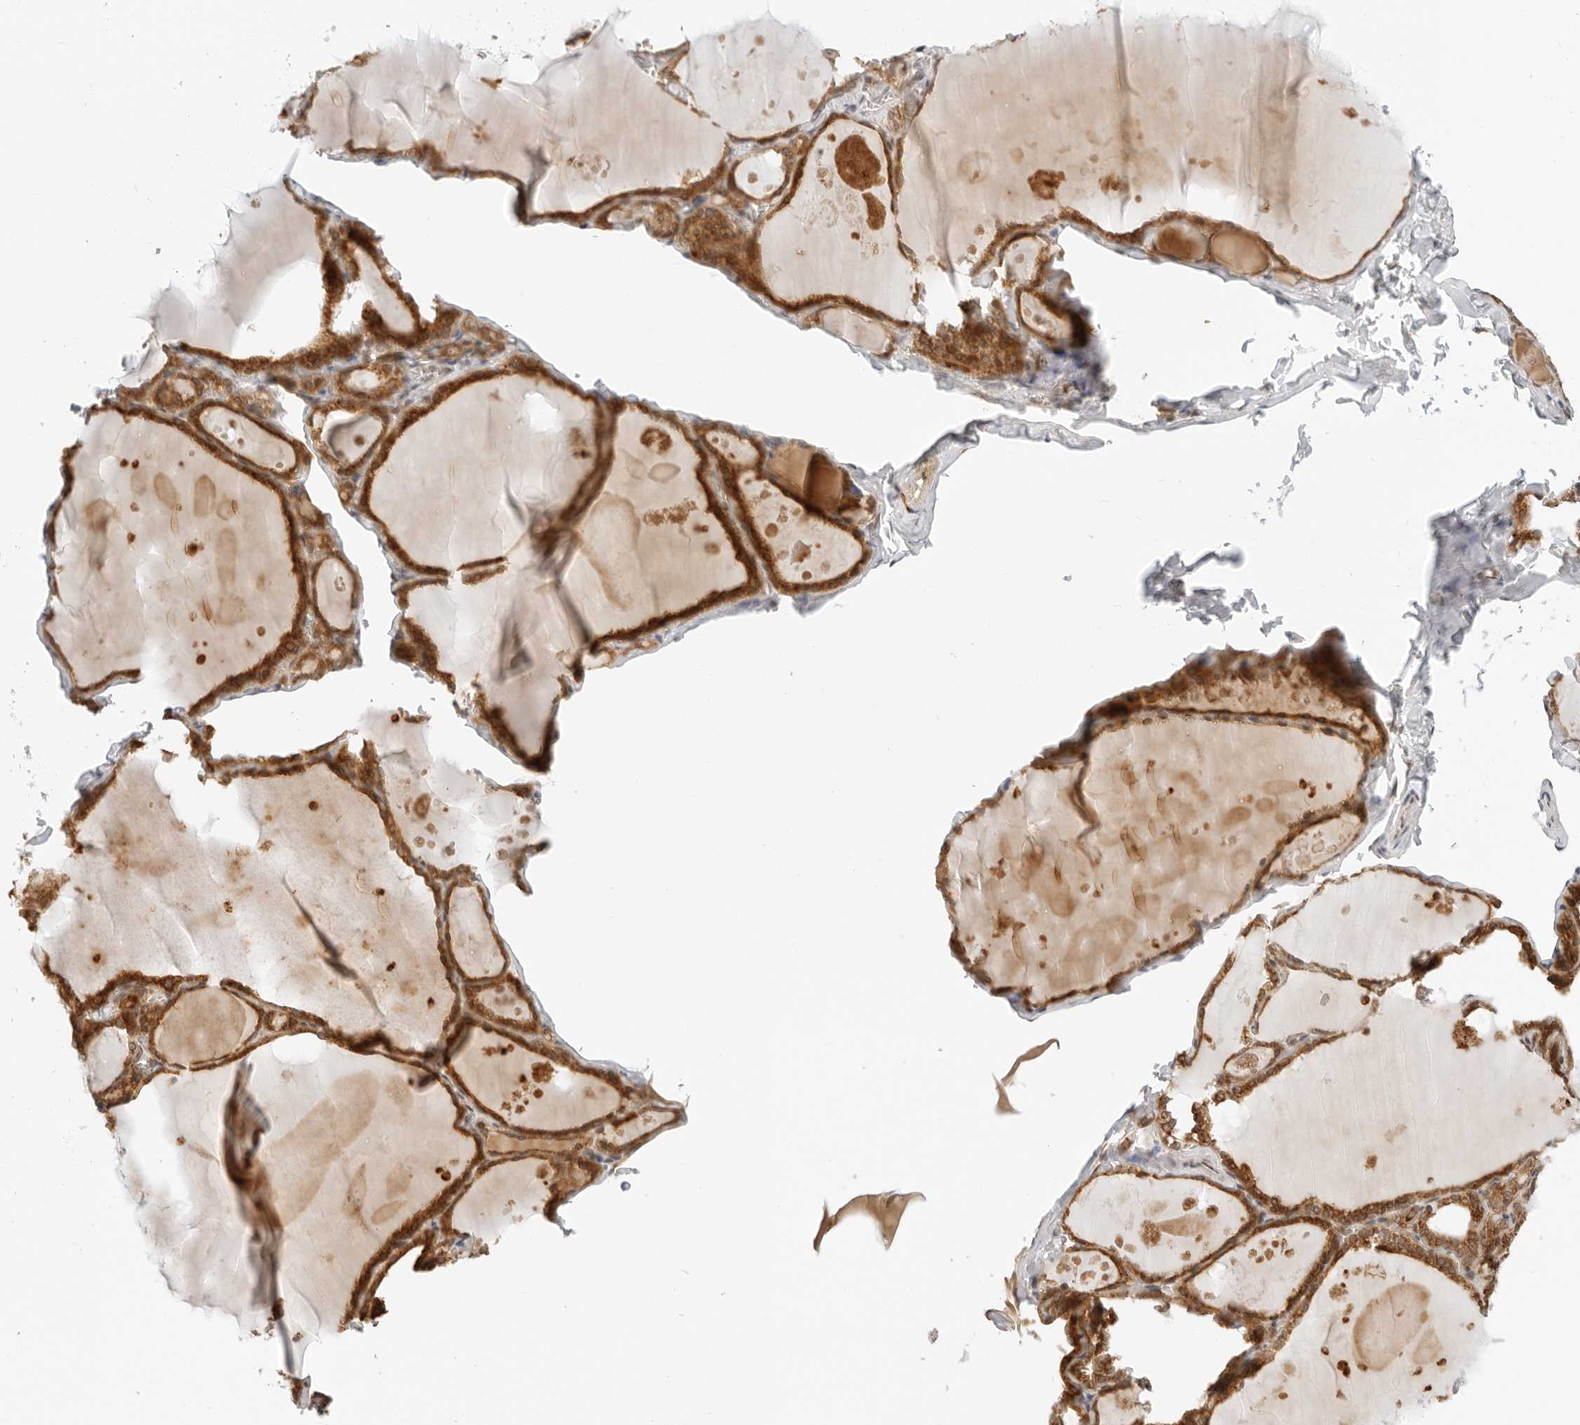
{"staining": {"intensity": "strong", "quantity": ">75%", "location": "cytoplasmic/membranous"}, "tissue": "thyroid gland", "cell_type": "Glandular cells", "image_type": "normal", "snomed": [{"axis": "morphology", "description": "Normal tissue, NOS"}, {"axis": "topography", "description": "Thyroid gland"}], "caption": "Immunohistochemistry (IHC) photomicrograph of normal thyroid gland: human thyroid gland stained using immunohistochemistry shows high levels of strong protein expression localized specifically in the cytoplasmic/membranous of glandular cells, appearing as a cytoplasmic/membranous brown color.", "gene": "RC3H1", "patient": {"sex": "male", "age": 56}}